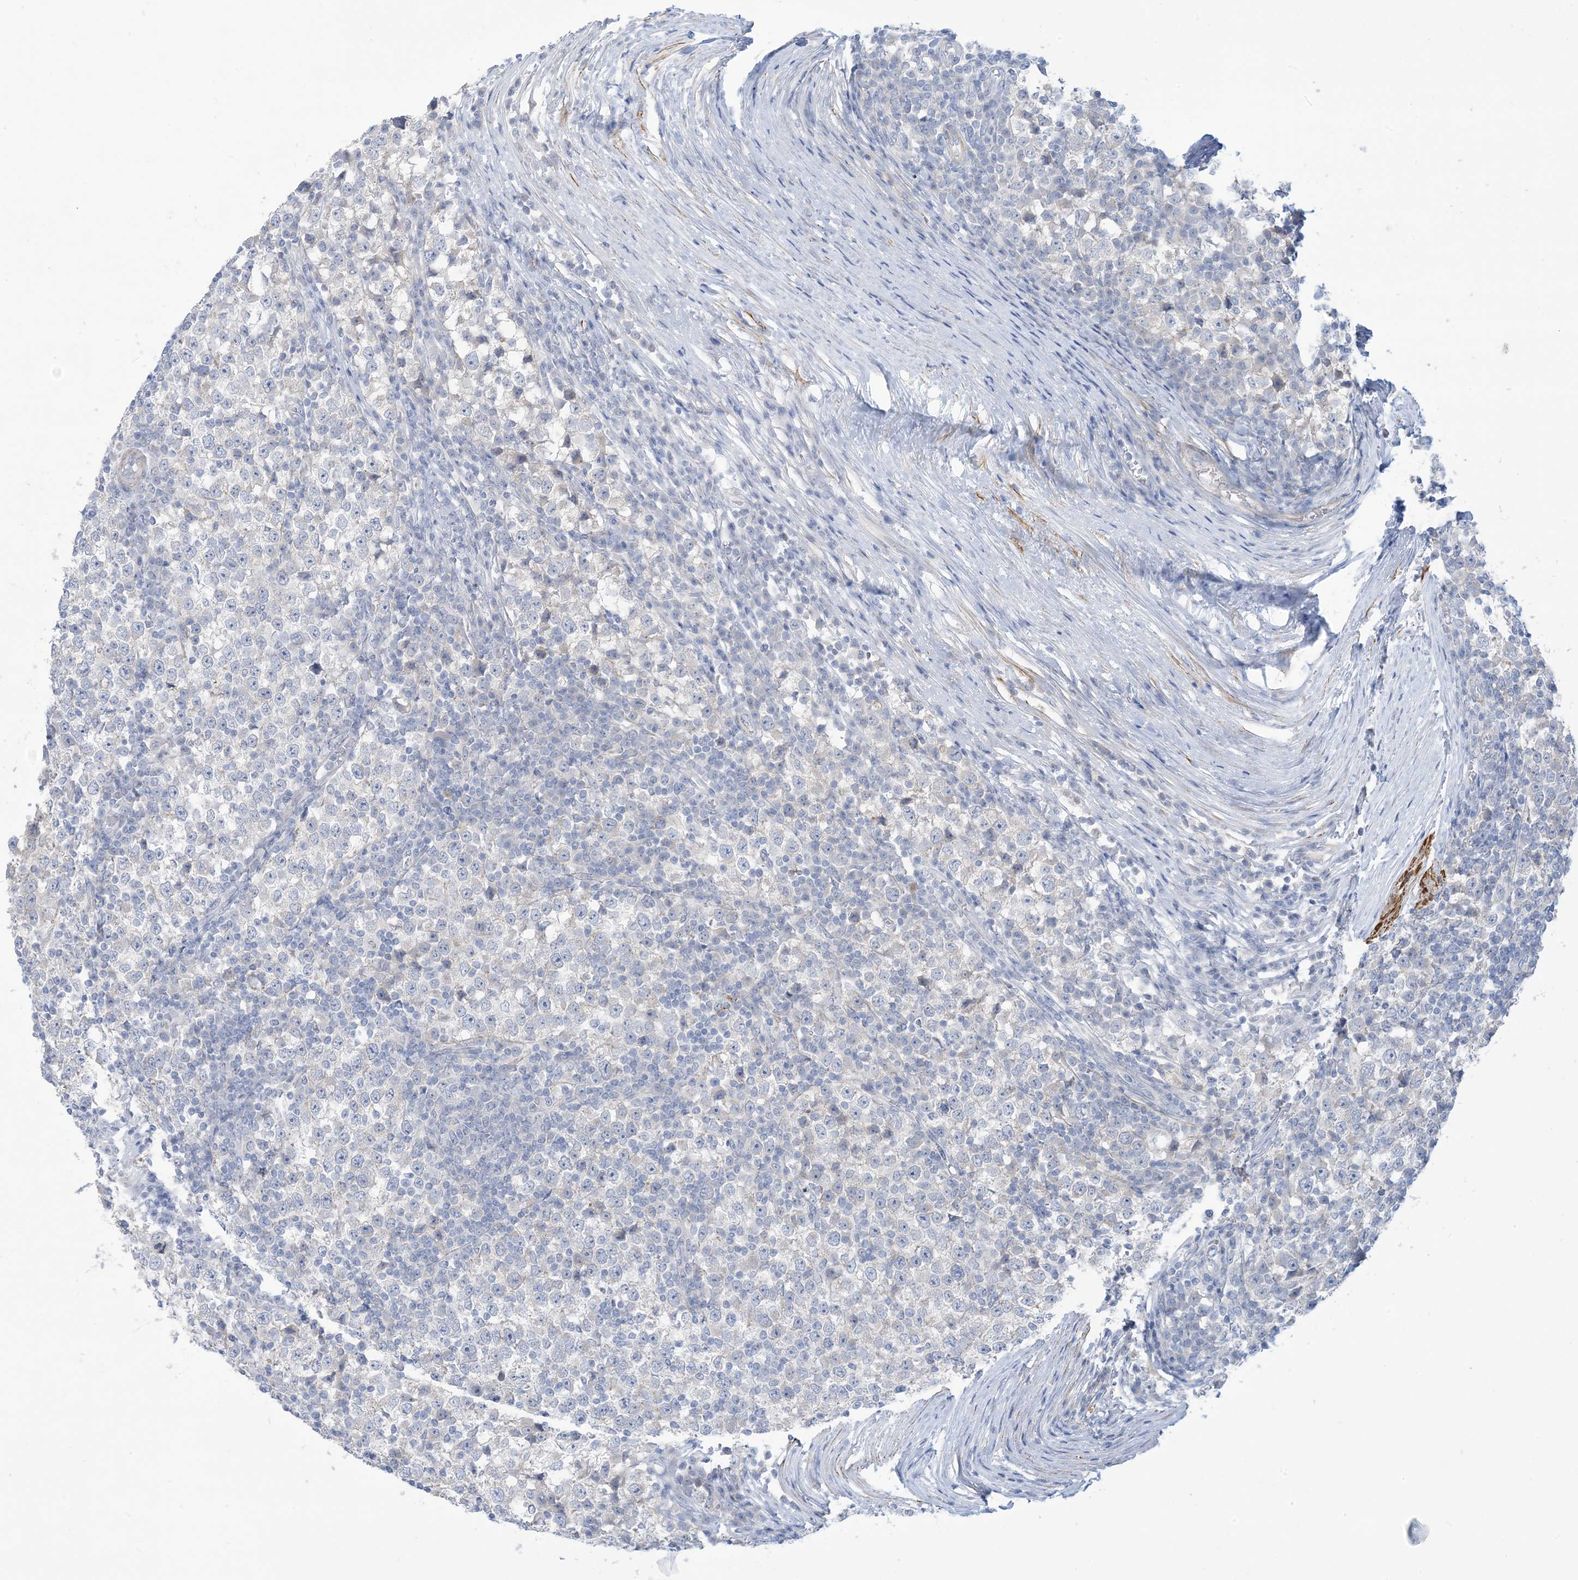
{"staining": {"intensity": "negative", "quantity": "none", "location": "none"}, "tissue": "testis cancer", "cell_type": "Tumor cells", "image_type": "cancer", "snomed": [{"axis": "morphology", "description": "Seminoma, NOS"}, {"axis": "topography", "description": "Testis"}], "caption": "Immunohistochemical staining of testis cancer reveals no significant expression in tumor cells.", "gene": "MARS2", "patient": {"sex": "male", "age": 65}}